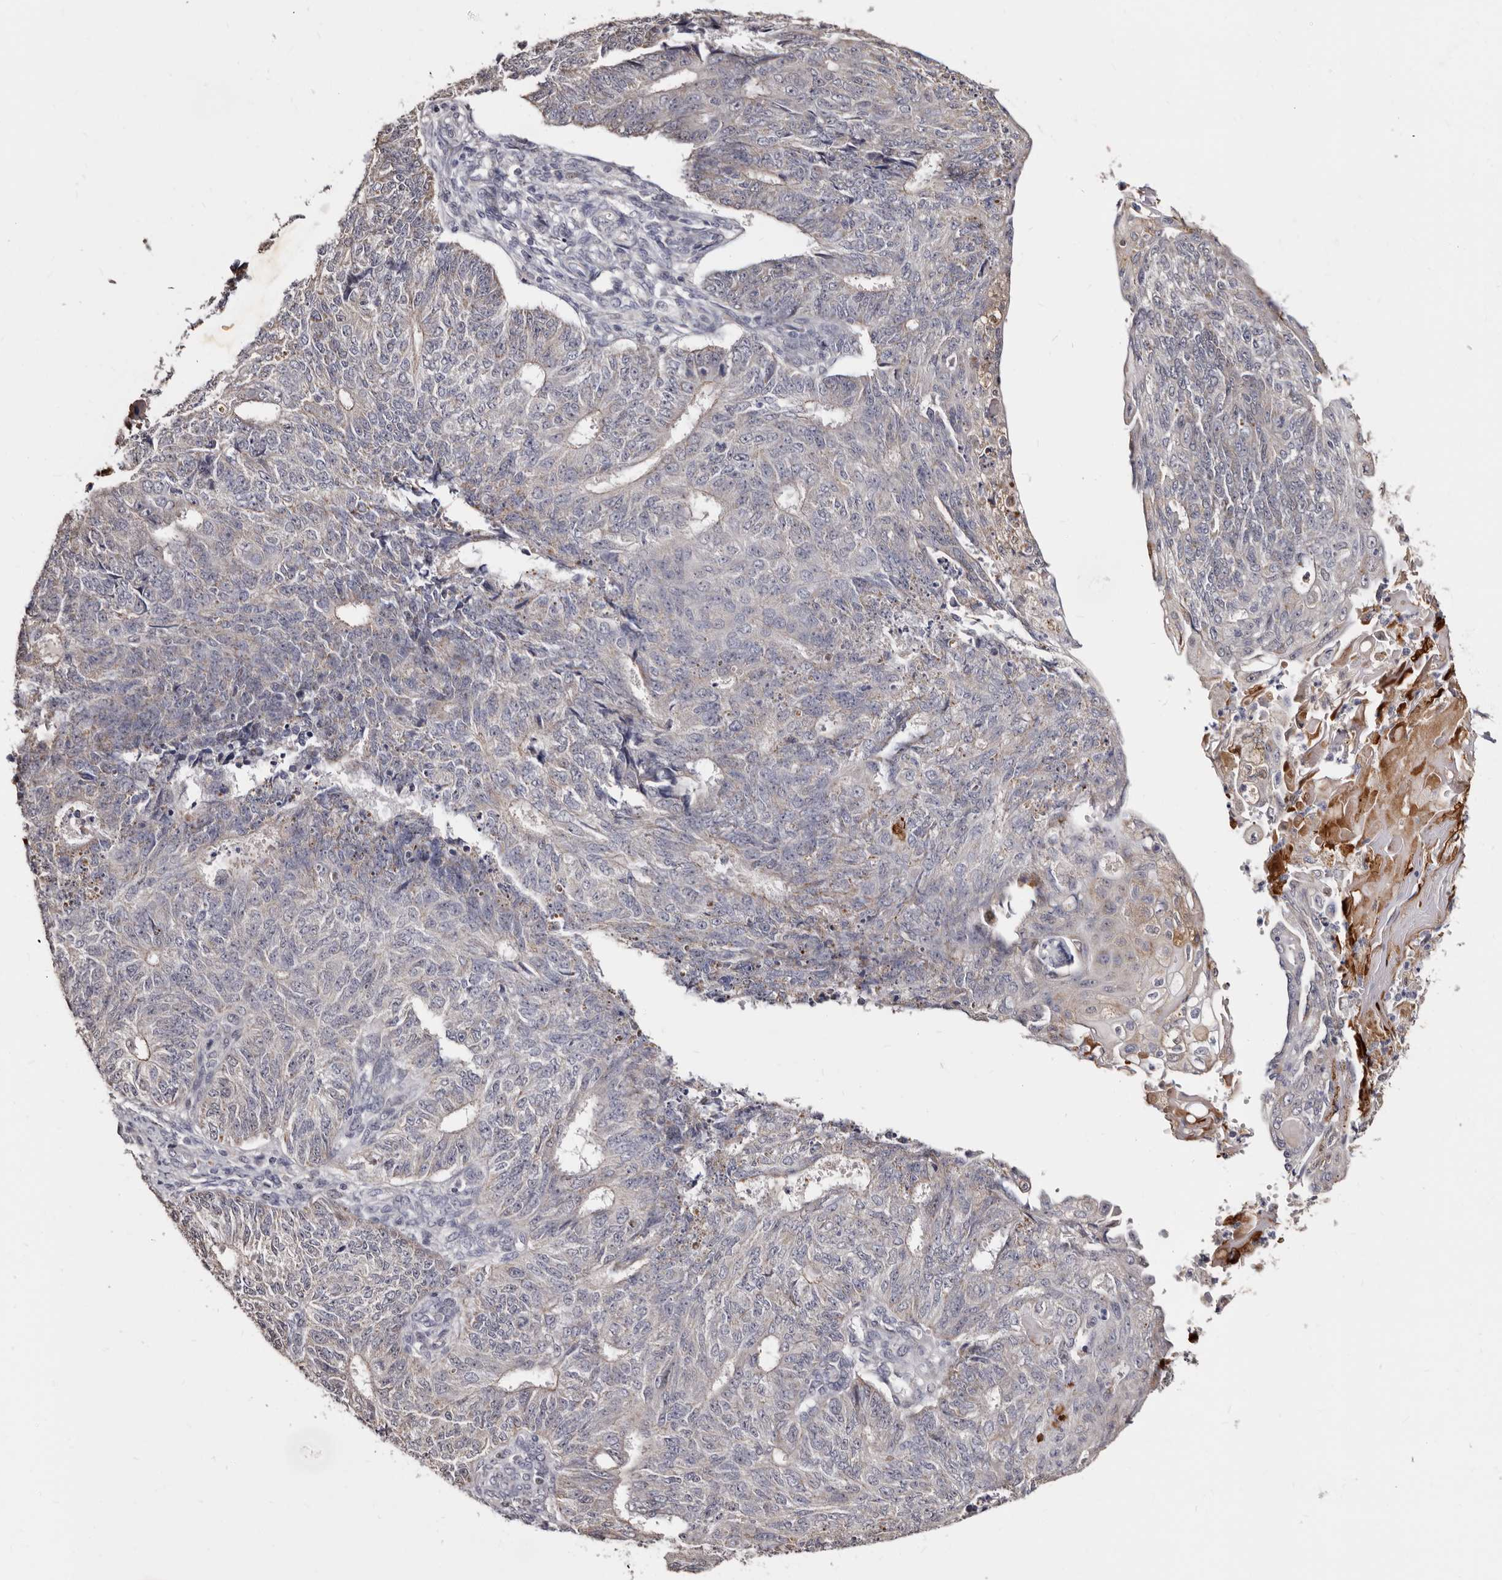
{"staining": {"intensity": "negative", "quantity": "none", "location": "none"}, "tissue": "endometrial cancer", "cell_type": "Tumor cells", "image_type": "cancer", "snomed": [{"axis": "morphology", "description": "Adenocarcinoma, NOS"}, {"axis": "topography", "description": "Endometrium"}], "caption": "Endometrial adenocarcinoma was stained to show a protein in brown. There is no significant staining in tumor cells.", "gene": "PTAFR", "patient": {"sex": "female", "age": 32}}